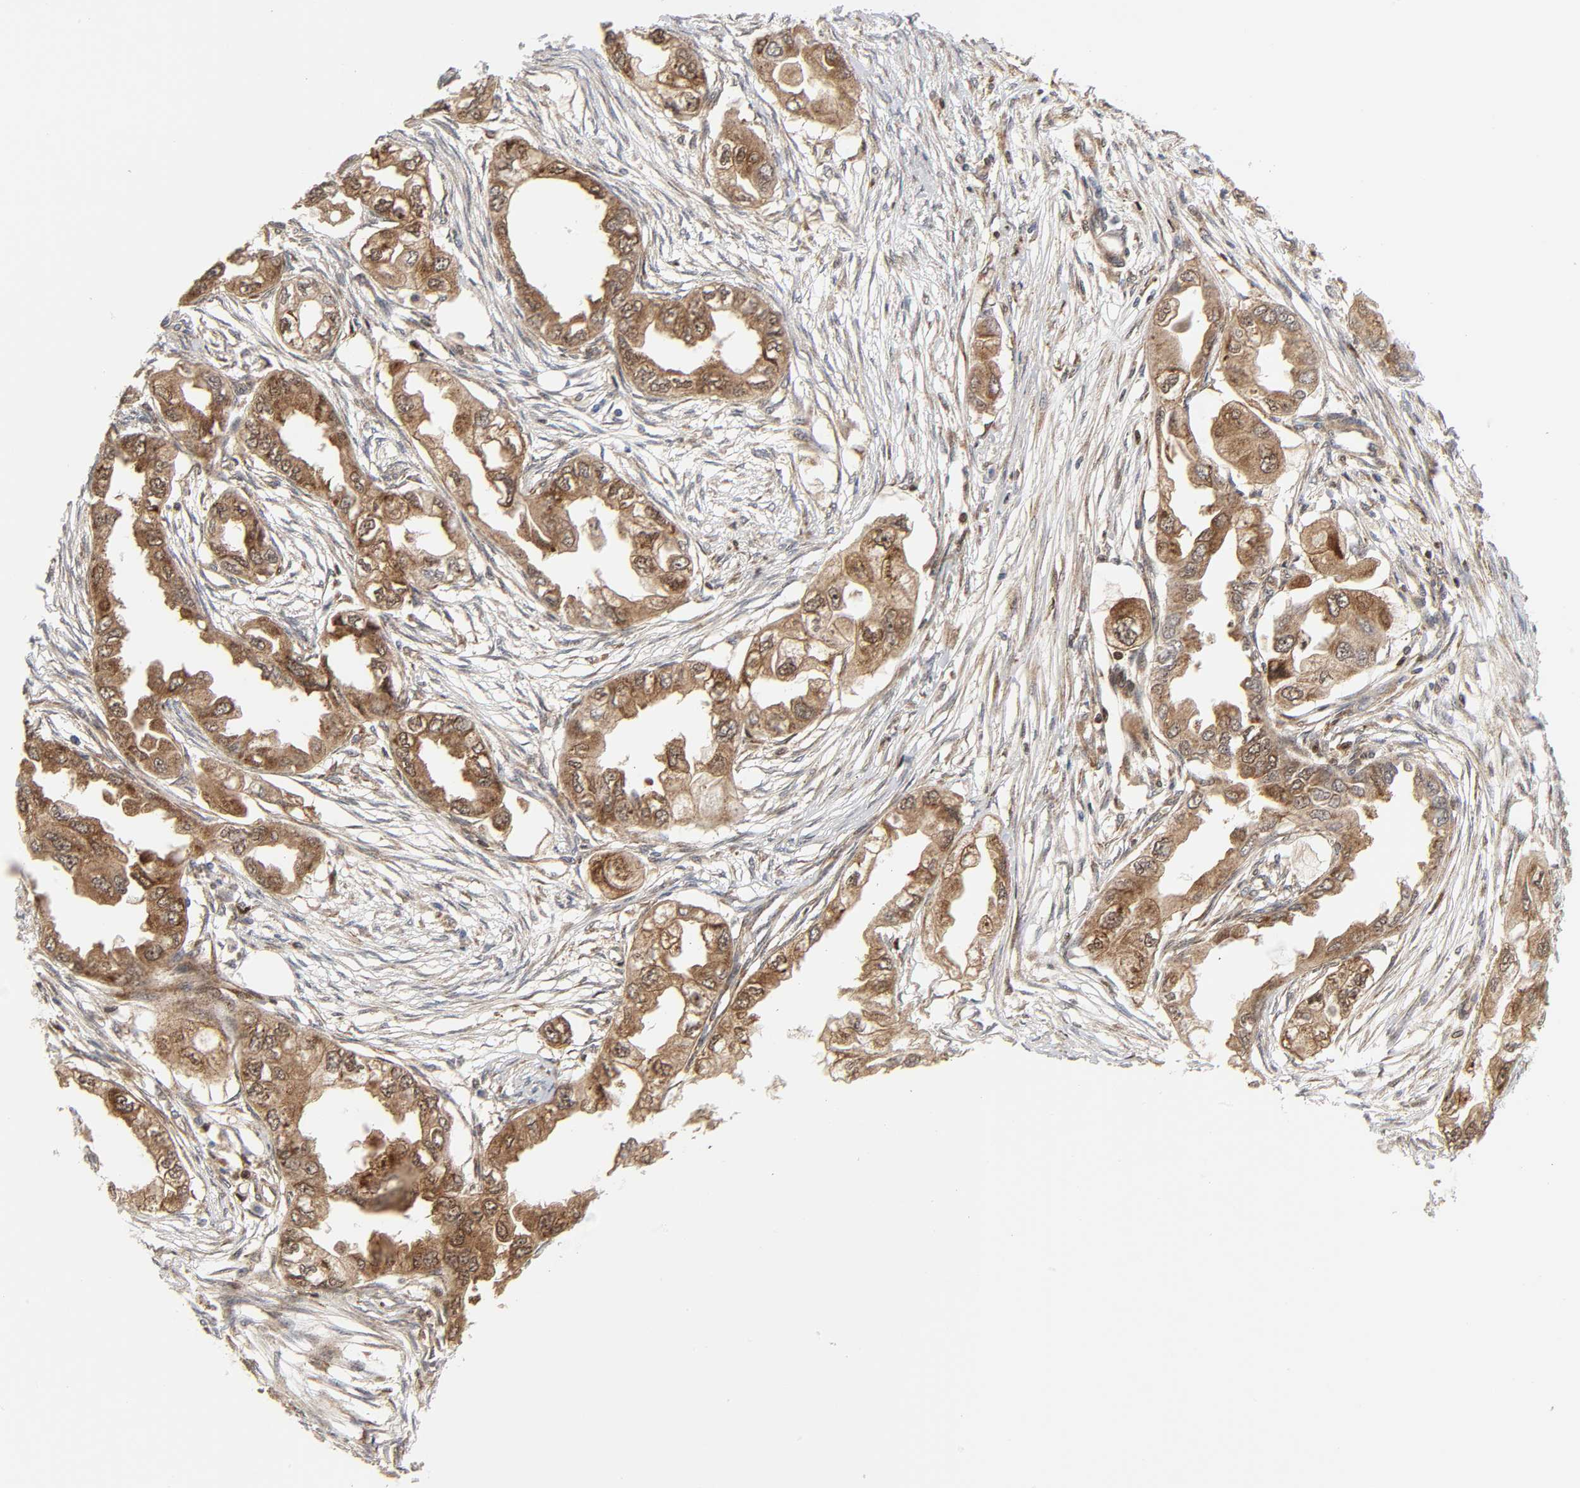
{"staining": {"intensity": "moderate", "quantity": "<25%", "location": "cytoplasmic/membranous,nuclear"}, "tissue": "endometrial cancer", "cell_type": "Tumor cells", "image_type": "cancer", "snomed": [{"axis": "morphology", "description": "Adenocarcinoma, NOS"}, {"axis": "topography", "description": "Endometrium"}], "caption": "IHC of endometrial cancer displays low levels of moderate cytoplasmic/membranous and nuclear staining in about <25% of tumor cells.", "gene": "MAPK1", "patient": {"sex": "female", "age": 67}}